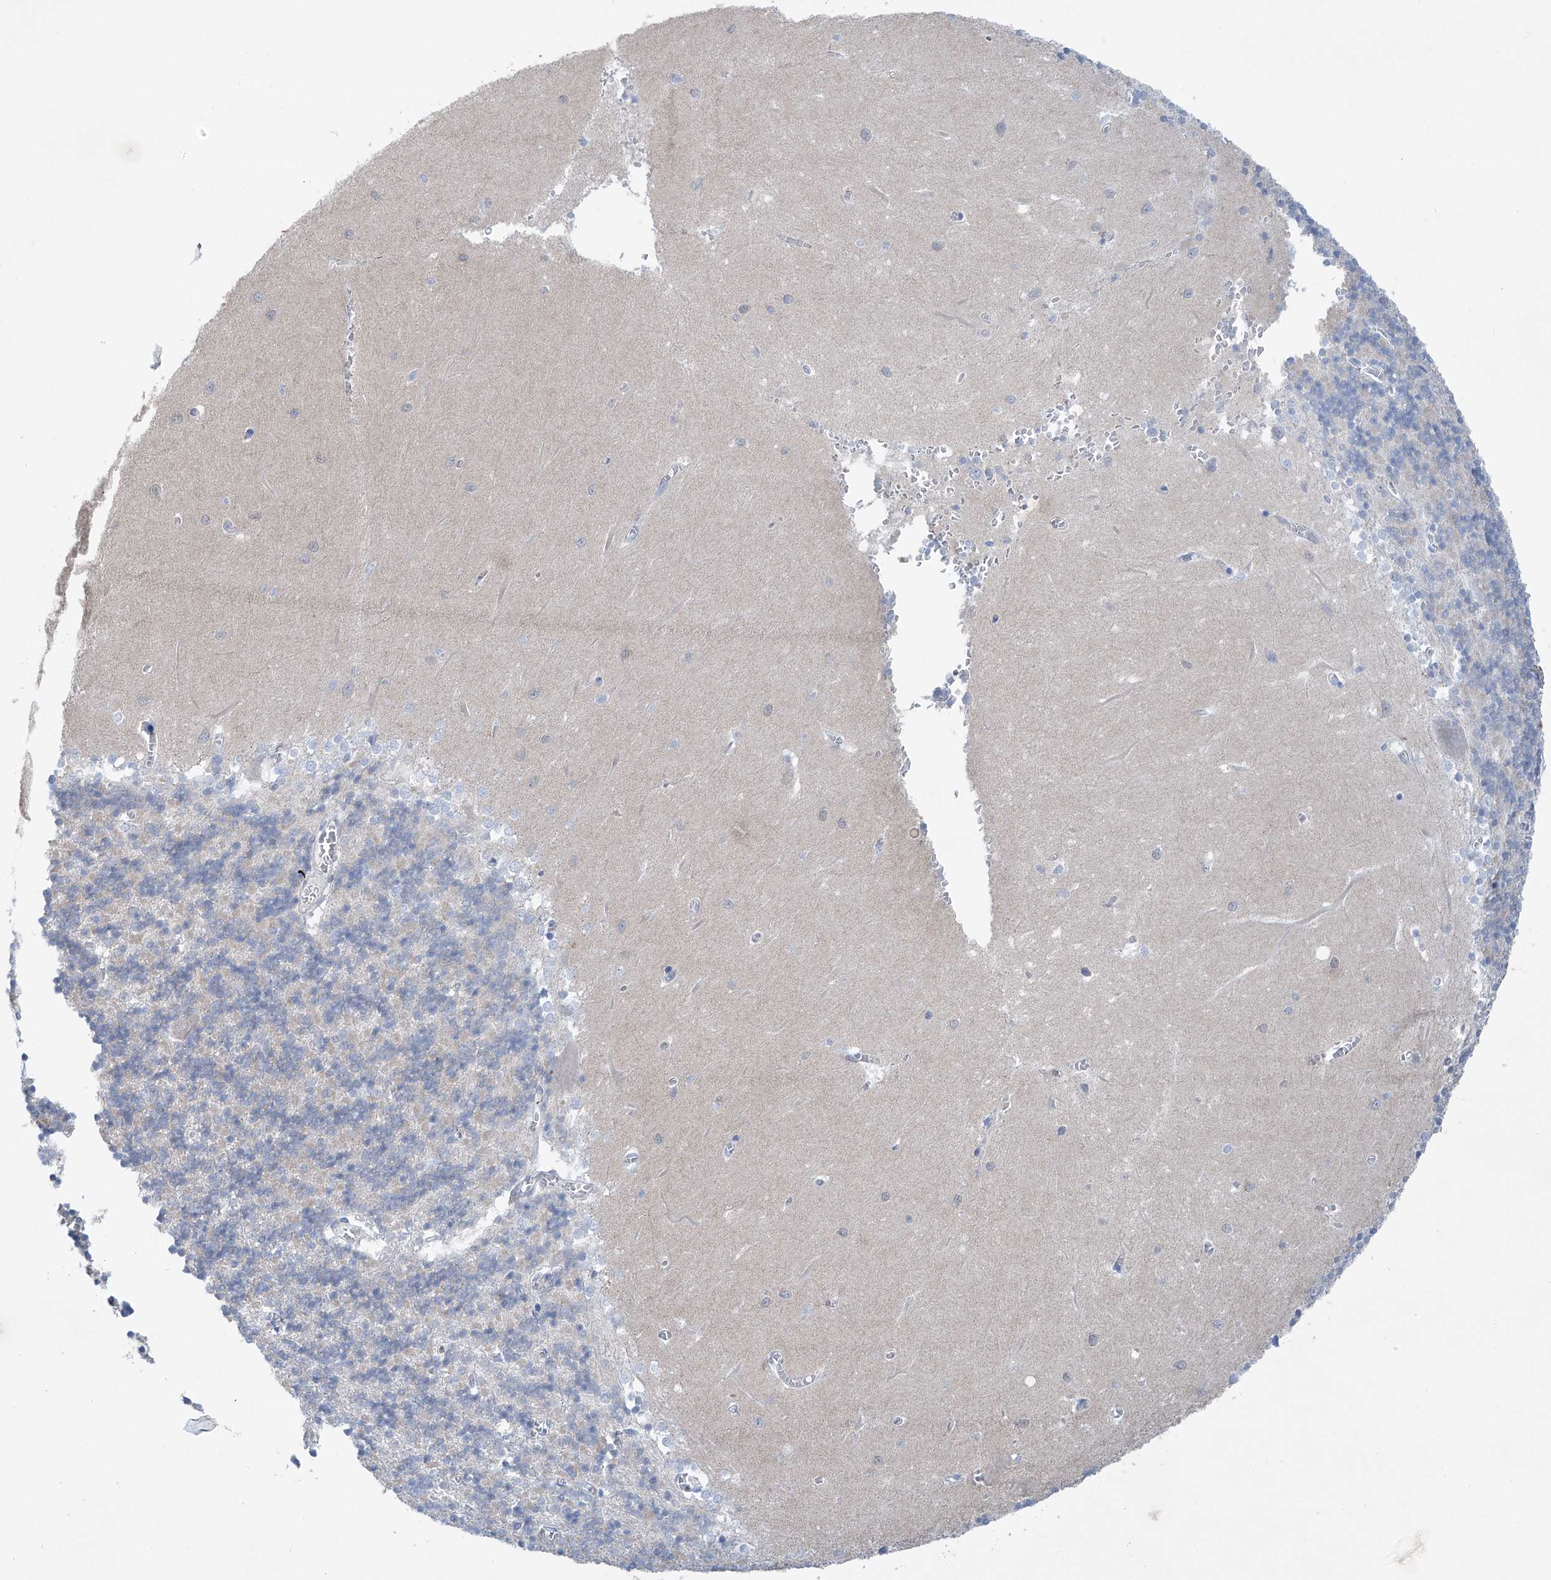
{"staining": {"intensity": "negative", "quantity": "none", "location": "none"}, "tissue": "cerebellum", "cell_type": "Cells in granular layer", "image_type": "normal", "snomed": [{"axis": "morphology", "description": "Normal tissue, NOS"}, {"axis": "topography", "description": "Cerebellum"}], "caption": "Cells in granular layer show no significant expression in unremarkable cerebellum.", "gene": "MAGI1", "patient": {"sex": "male", "age": 37}}